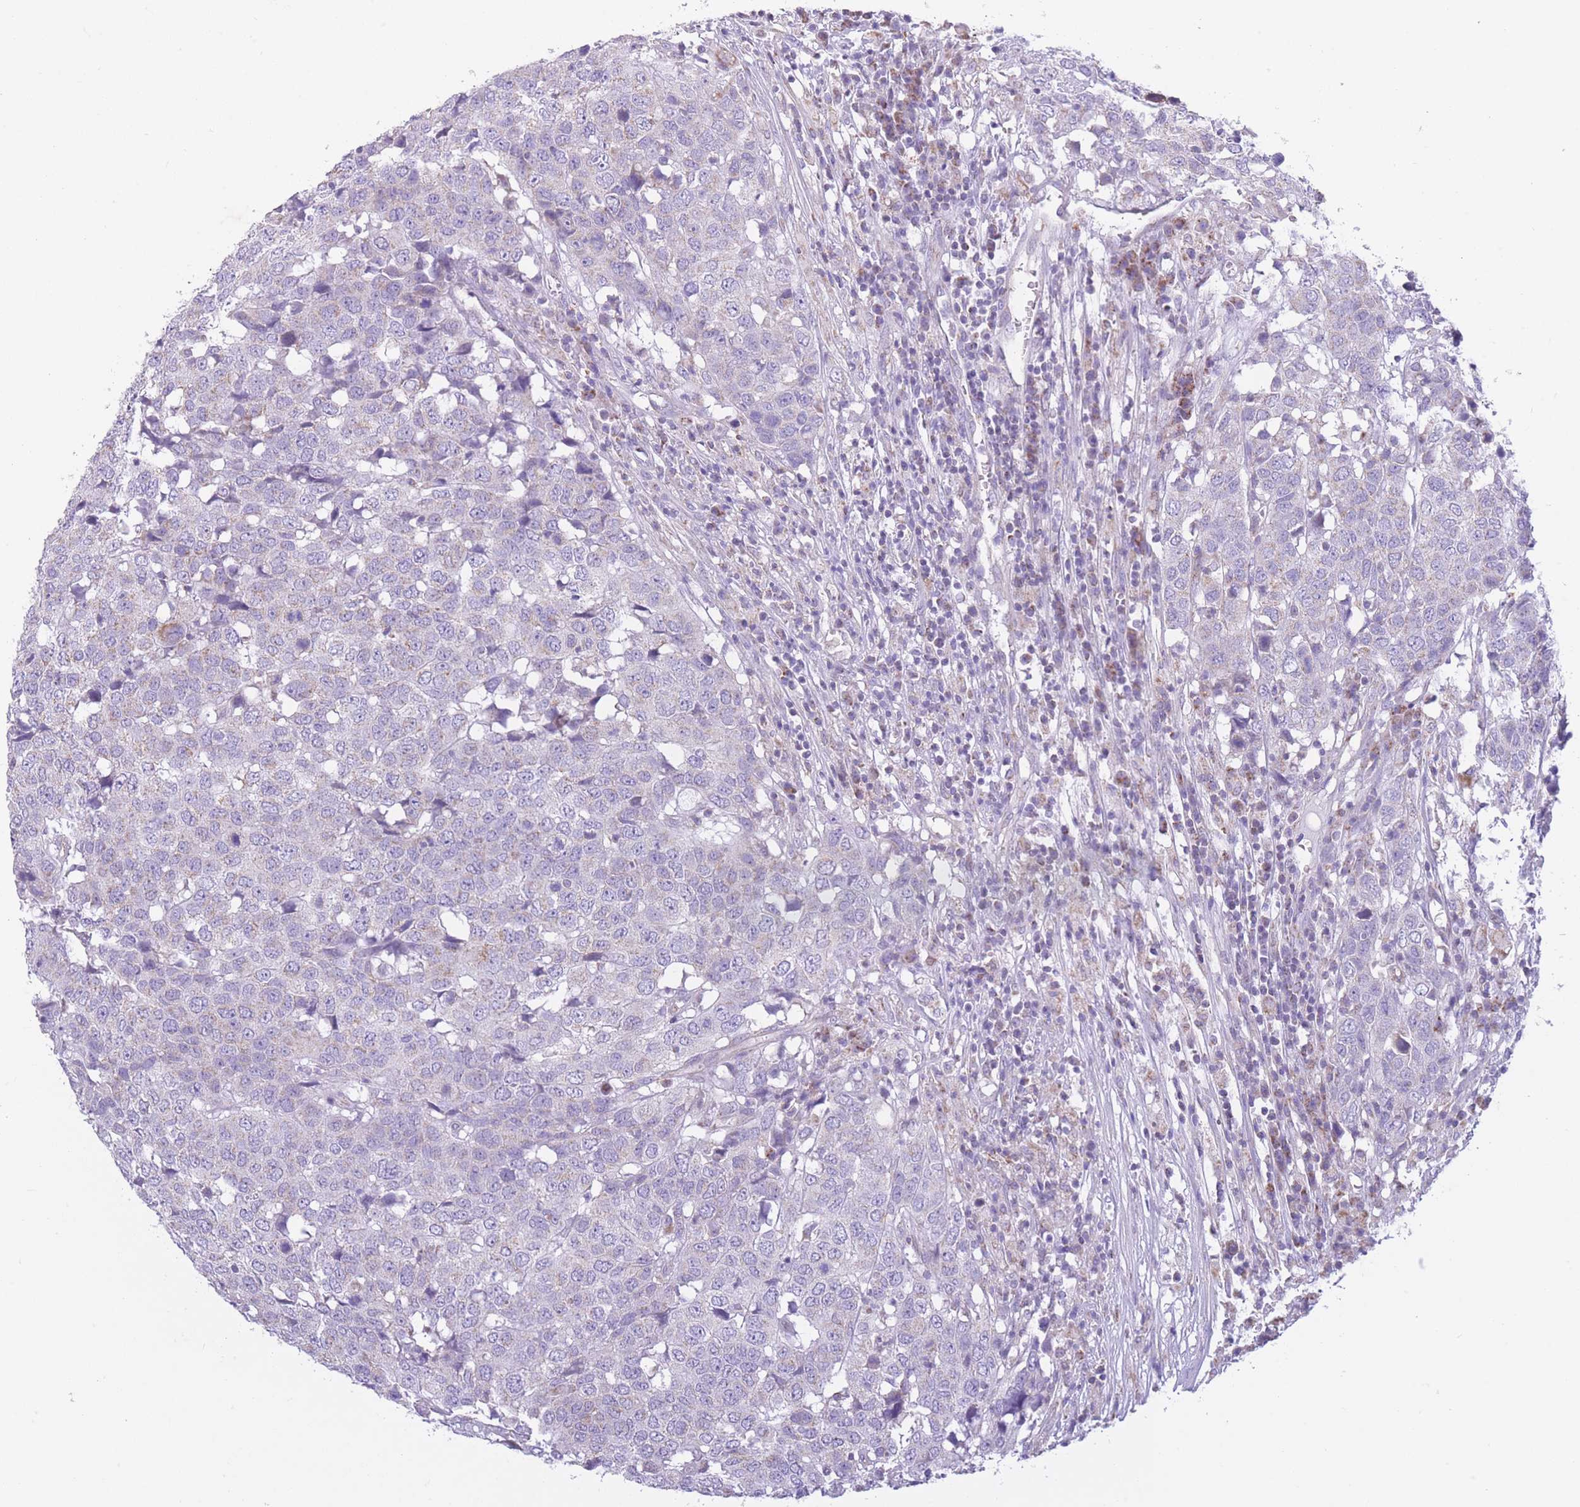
{"staining": {"intensity": "weak", "quantity": "<25%", "location": "cytoplasmic/membranous"}, "tissue": "head and neck cancer", "cell_type": "Tumor cells", "image_type": "cancer", "snomed": [{"axis": "morphology", "description": "Squamous cell carcinoma, NOS"}, {"axis": "topography", "description": "Head-Neck"}], "caption": "Tumor cells are negative for brown protein staining in head and neck cancer.", "gene": "PDHA1", "patient": {"sex": "male", "age": 66}}